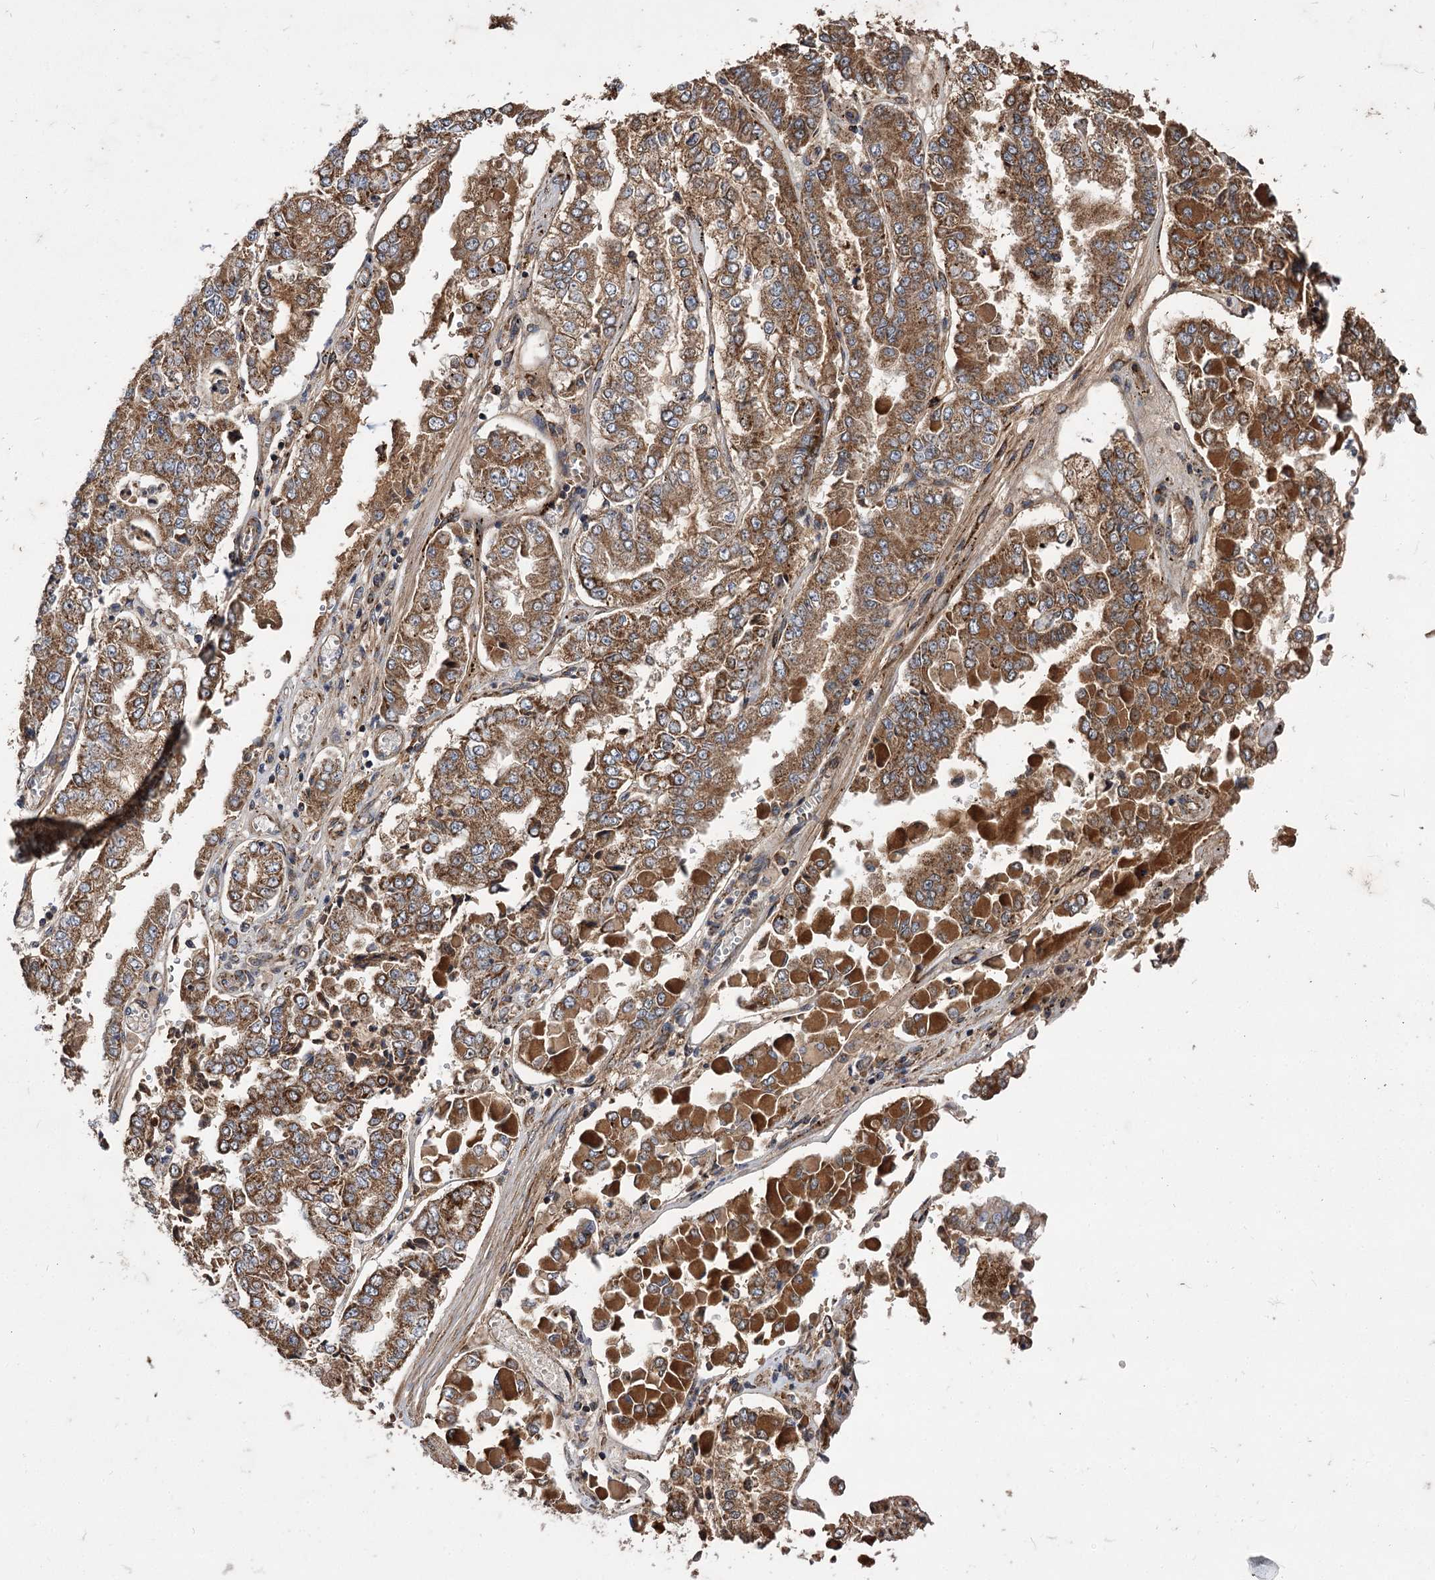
{"staining": {"intensity": "strong", "quantity": ">75%", "location": "cytoplasmic/membranous"}, "tissue": "stomach cancer", "cell_type": "Tumor cells", "image_type": "cancer", "snomed": [{"axis": "morphology", "description": "Adenocarcinoma, NOS"}, {"axis": "topography", "description": "Stomach"}], "caption": "This histopathology image shows immunohistochemistry (IHC) staining of human adenocarcinoma (stomach), with high strong cytoplasmic/membranous positivity in approximately >75% of tumor cells.", "gene": "RASSF3", "patient": {"sex": "male", "age": 76}}